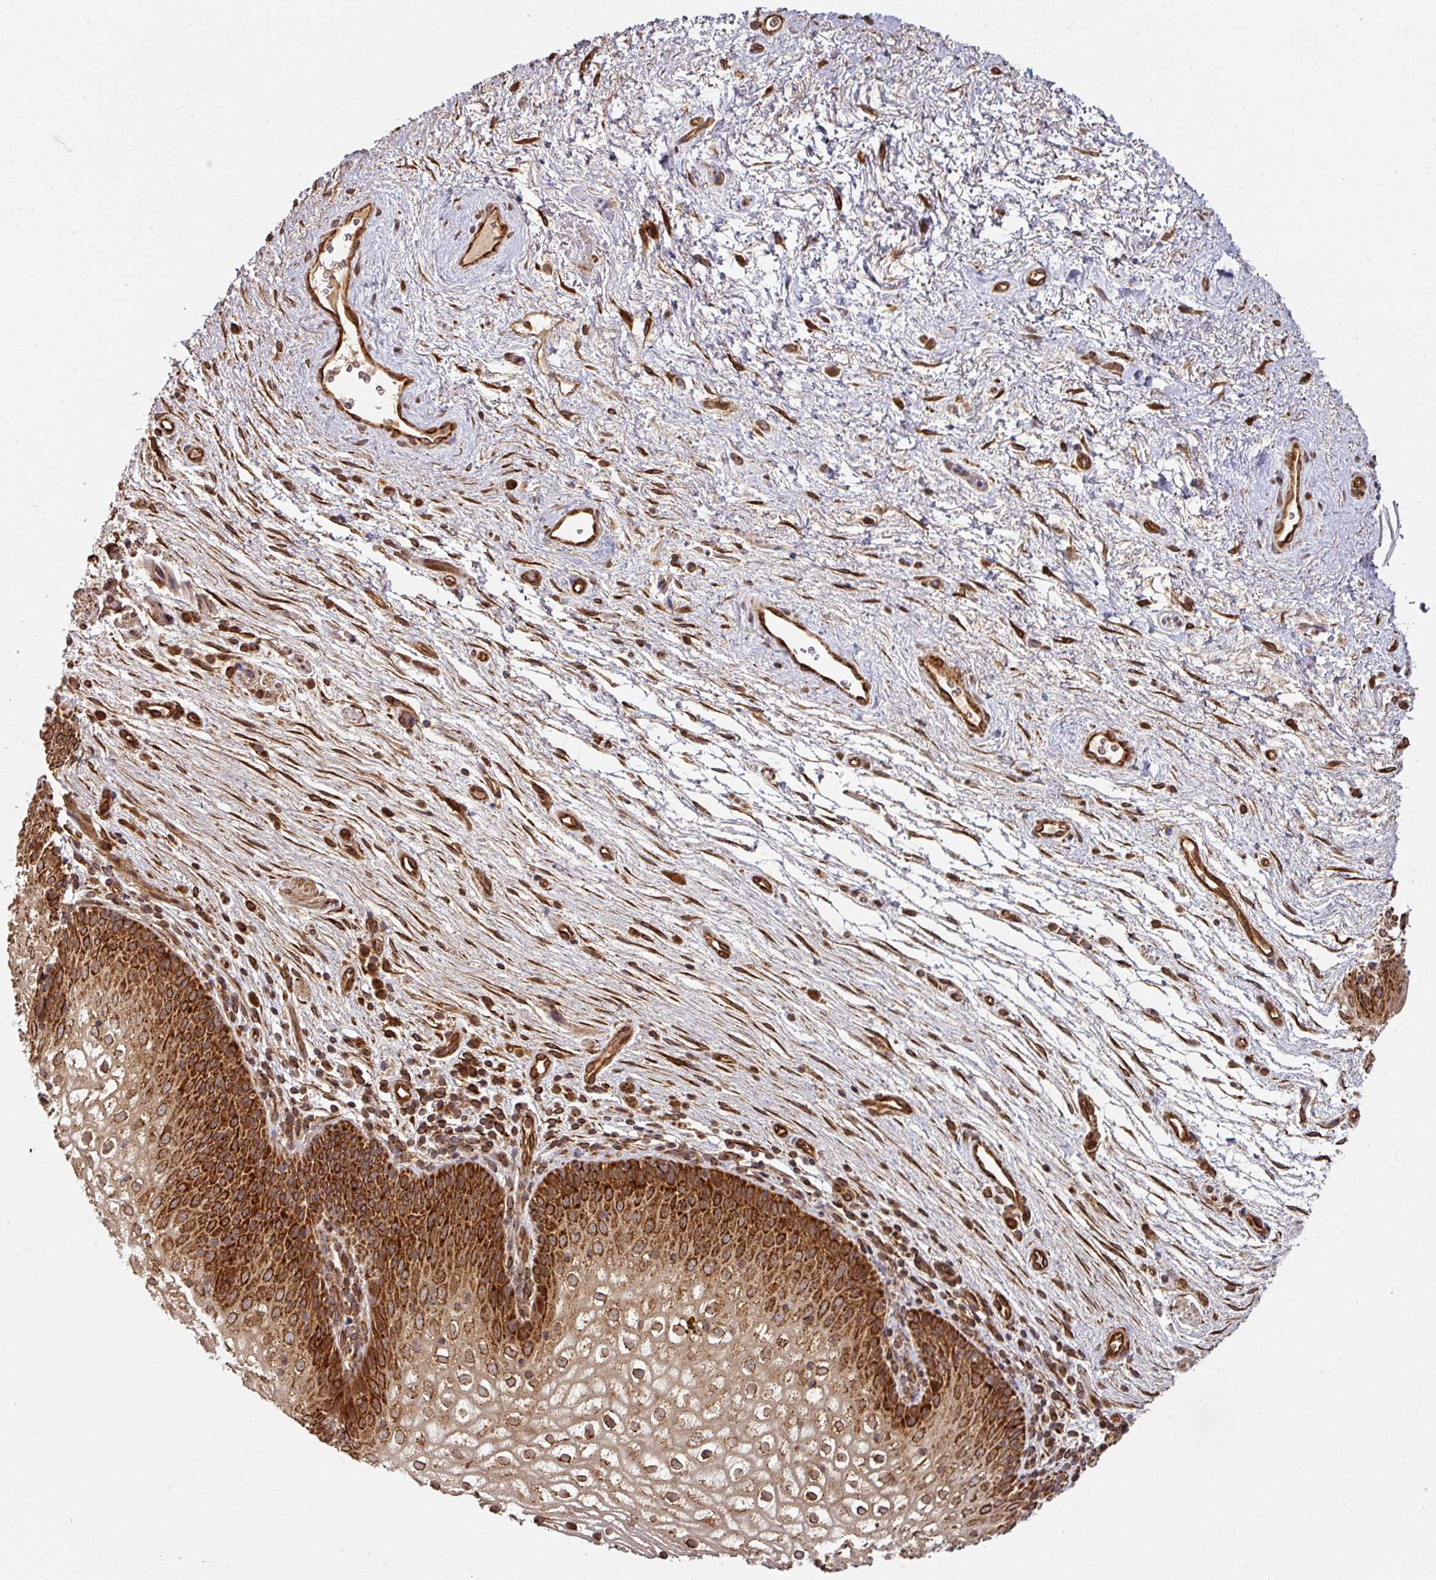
{"staining": {"intensity": "strong", "quantity": ">75%", "location": "cytoplasmic/membranous"}, "tissue": "vagina", "cell_type": "Squamous epithelial cells", "image_type": "normal", "snomed": [{"axis": "morphology", "description": "Normal tissue, NOS"}, {"axis": "topography", "description": "Vagina"}], "caption": "The image exhibits a brown stain indicating the presence of a protein in the cytoplasmic/membranous of squamous epithelial cells in vagina.", "gene": "TRAP1", "patient": {"sex": "female", "age": 47}}